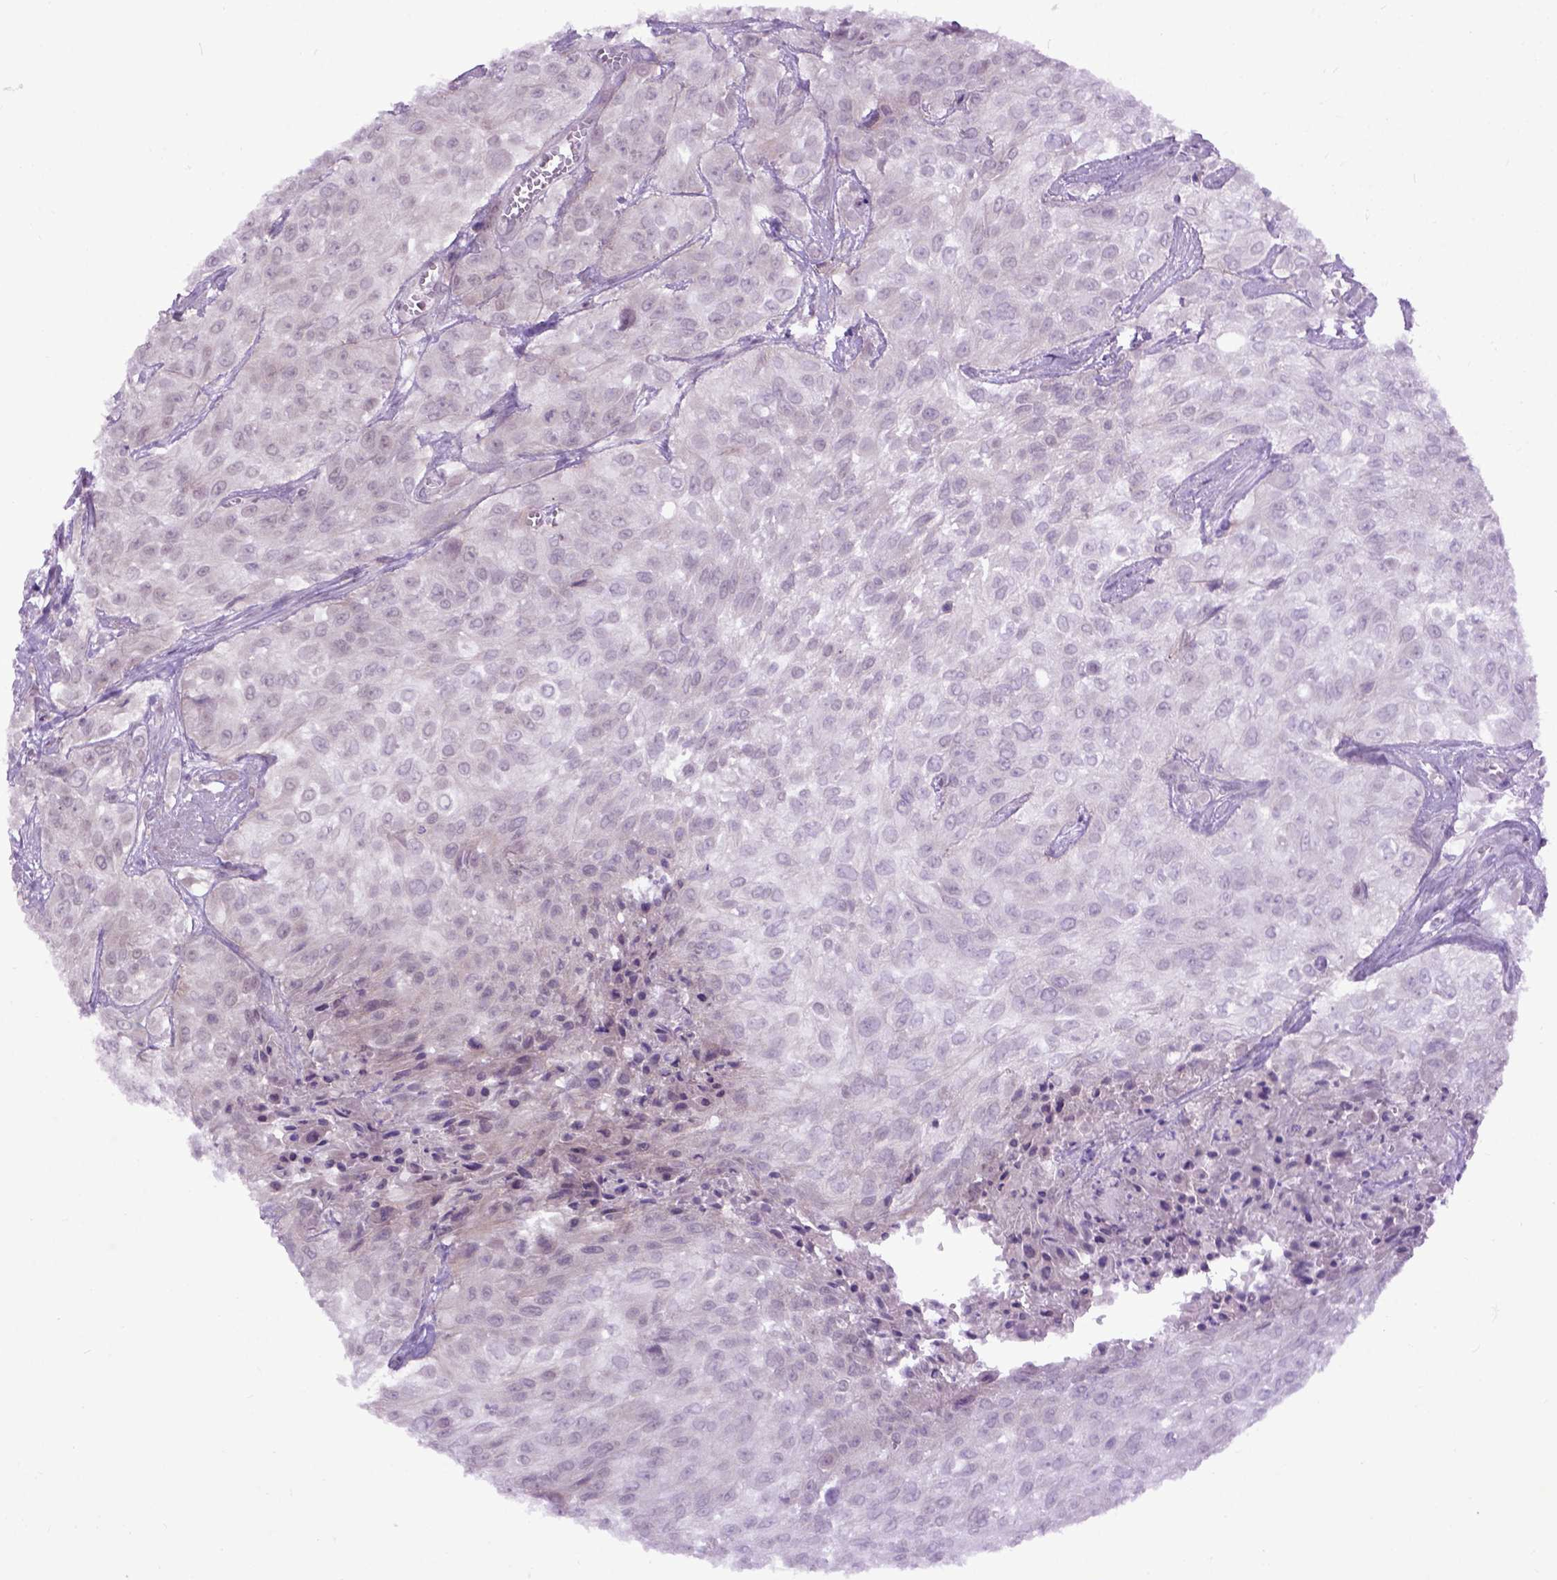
{"staining": {"intensity": "negative", "quantity": "none", "location": "none"}, "tissue": "urothelial cancer", "cell_type": "Tumor cells", "image_type": "cancer", "snomed": [{"axis": "morphology", "description": "Urothelial carcinoma, High grade"}, {"axis": "topography", "description": "Urinary bladder"}], "caption": "High power microscopy histopathology image of an immunohistochemistry (IHC) histopathology image of urothelial cancer, revealing no significant expression in tumor cells.", "gene": "EMILIN3", "patient": {"sex": "male", "age": 57}}